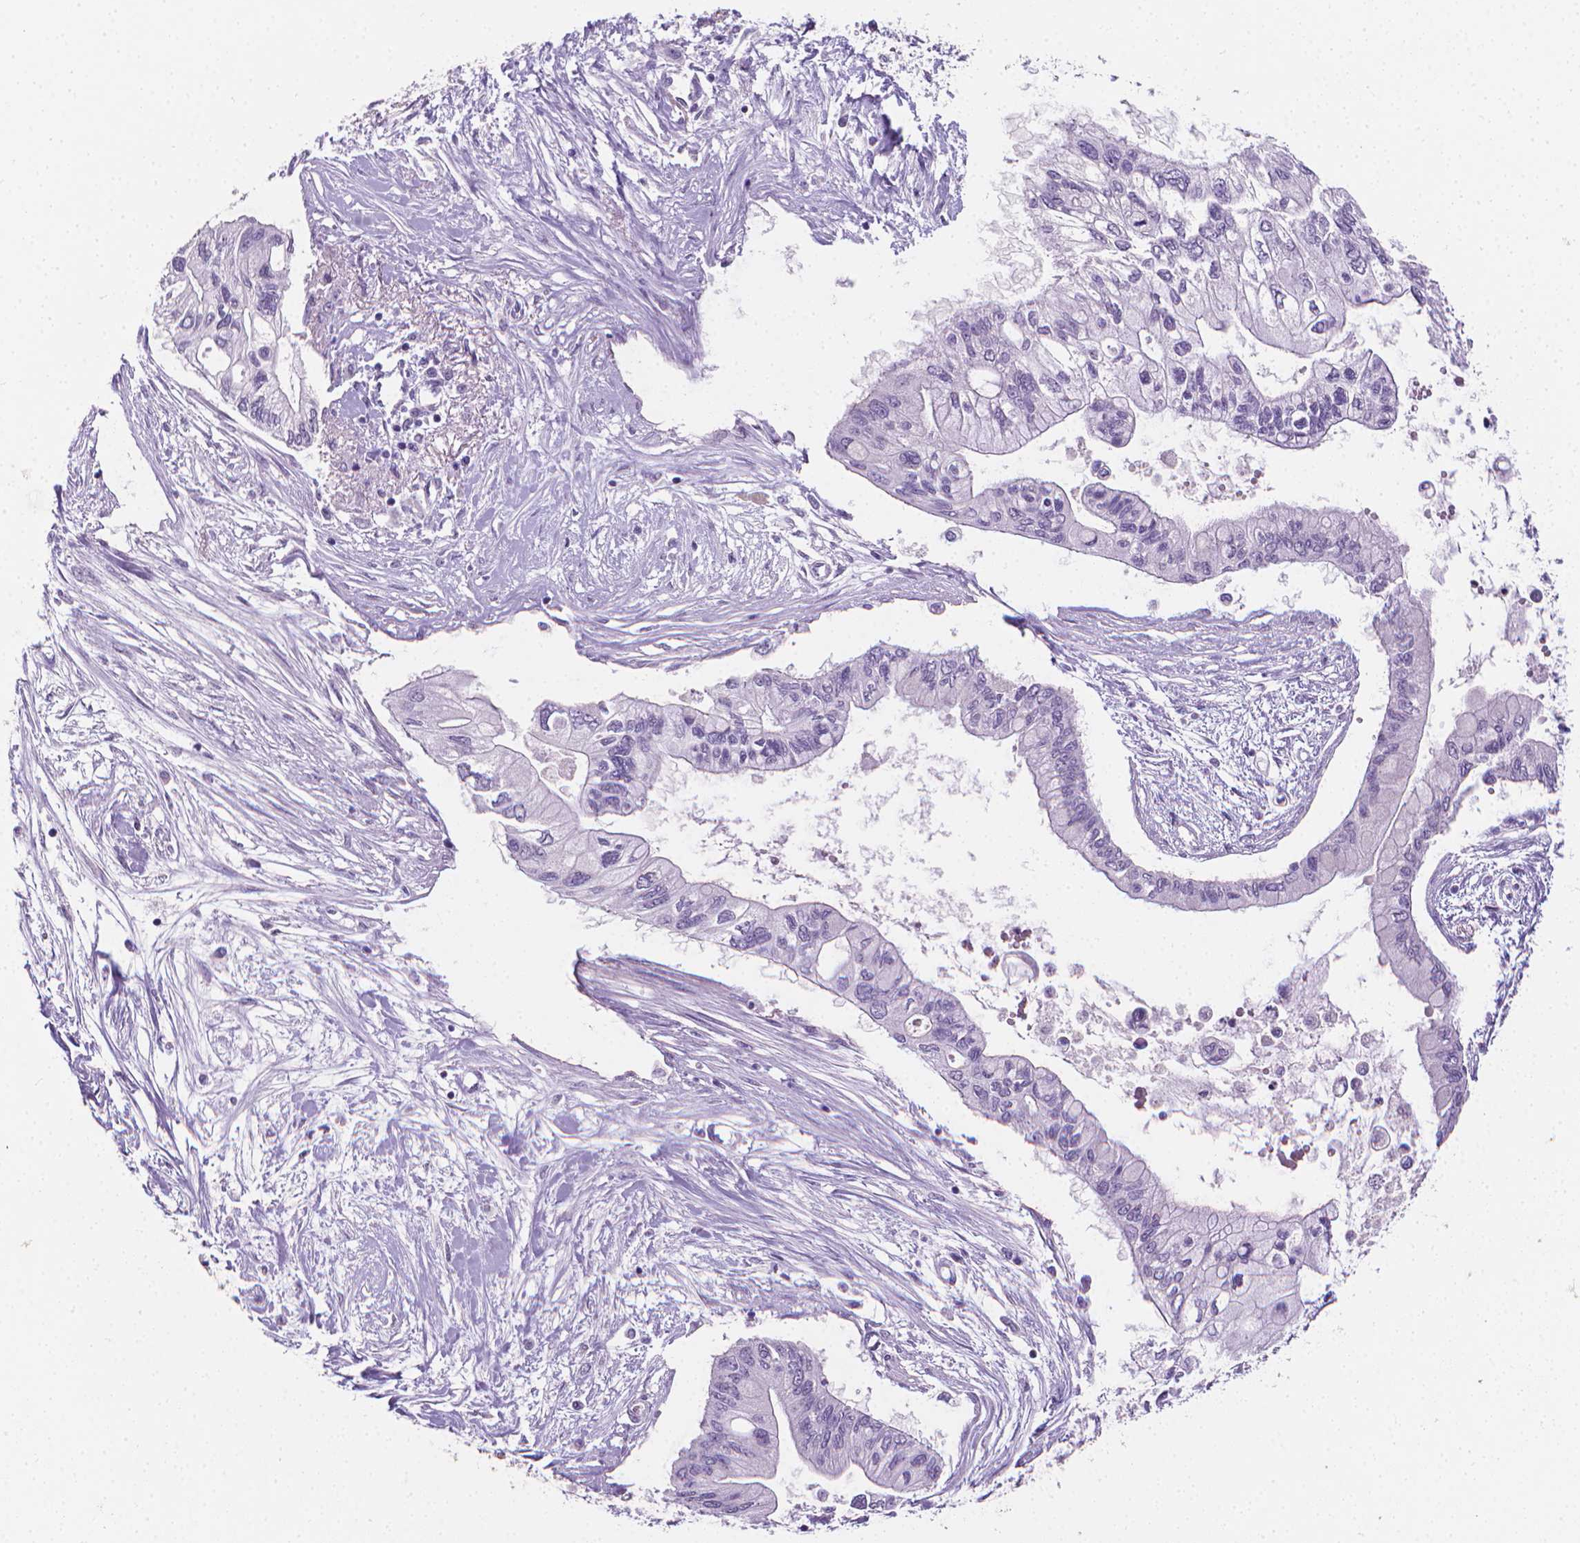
{"staining": {"intensity": "negative", "quantity": "none", "location": "none"}, "tissue": "pancreatic cancer", "cell_type": "Tumor cells", "image_type": "cancer", "snomed": [{"axis": "morphology", "description": "Adenocarcinoma, NOS"}, {"axis": "topography", "description": "Pancreas"}], "caption": "An immunohistochemistry image of pancreatic cancer is shown. There is no staining in tumor cells of pancreatic cancer.", "gene": "XPNPEP2", "patient": {"sex": "female", "age": 77}}